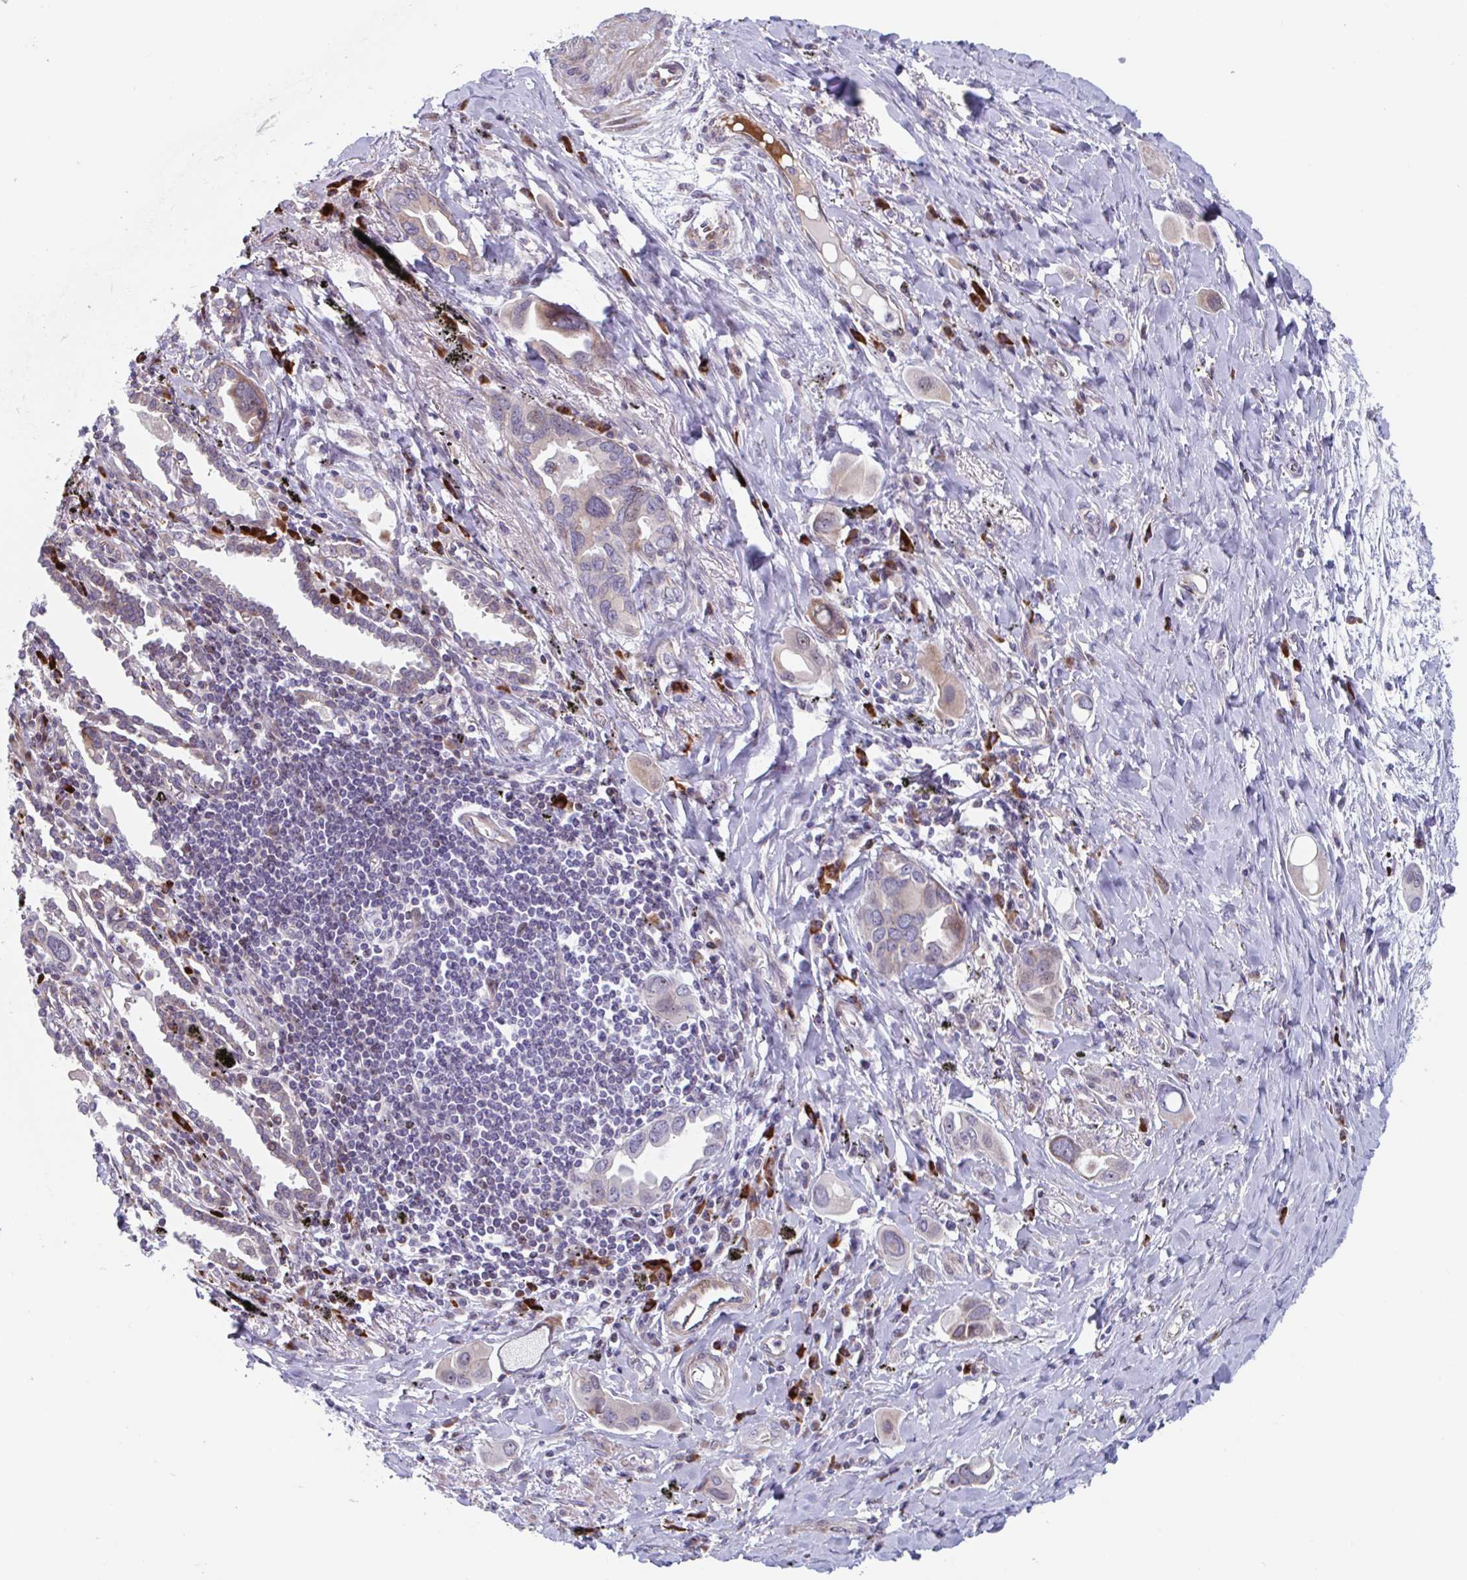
{"staining": {"intensity": "weak", "quantity": "<25%", "location": "cytoplasmic/membranous"}, "tissue": "lung cancer", "cell_type": "Tumor cells", "image_type": "cancer", "snomed": [{"axis": "morphology", "description": "Adenocarcinoma, NOS"}, {"axis": "topography", "description": "Lung"}], "caption": "High magnification brightfield microscopy of lung adenocarcinoma stained with DAB (brown) and counterstained with hematoxylin (blue): tumor cells show no significant expression. The staining was performed using DAB (3,3'-diaminobenzidine) to visualize the protein expression in brown, while the nuclei were stained in blue with hematoxylin (Magnification: 20x).", "gene": "DUXA", "patient": {"sex": "male", "age": 76}}